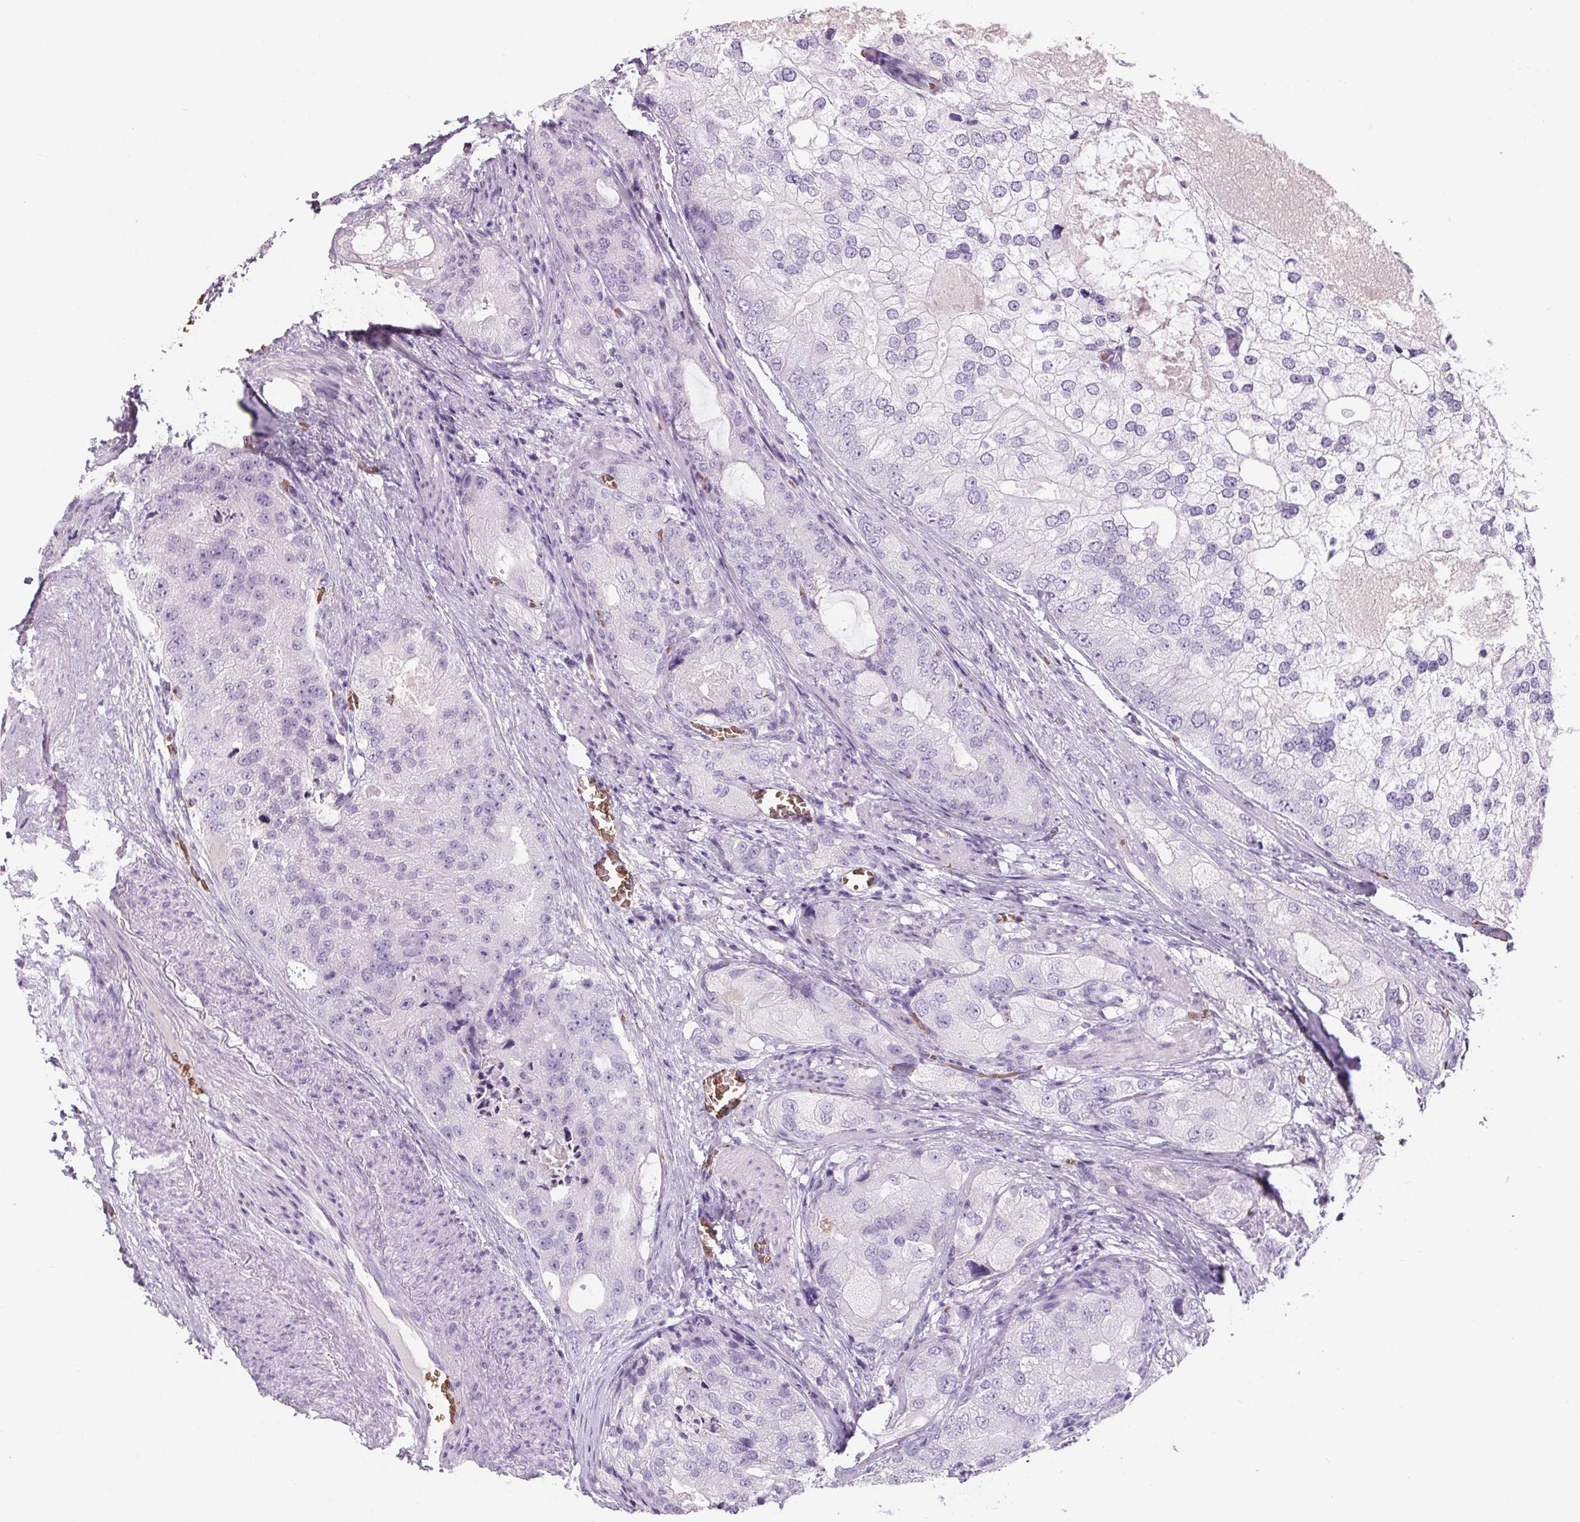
{"staining": {"intensity": "negative", "quantity": "none", "location": "none"}, "tissue": "prostate cancer", "cell_type": "Tumor cells", "image_type": "cancer", "snomed": [{"axis": "morphology", "description": "Adenocarcinoma, High grade"}, {"axis": "topography", "description": "Prostate"}], "caption": "Histopathology image shows no protein positivity in tumor cells of high-grade adenocarcinoma (prostate) tissue.", "gene": "HBQ1", "patient": {"sex": "male", "age": 70}}